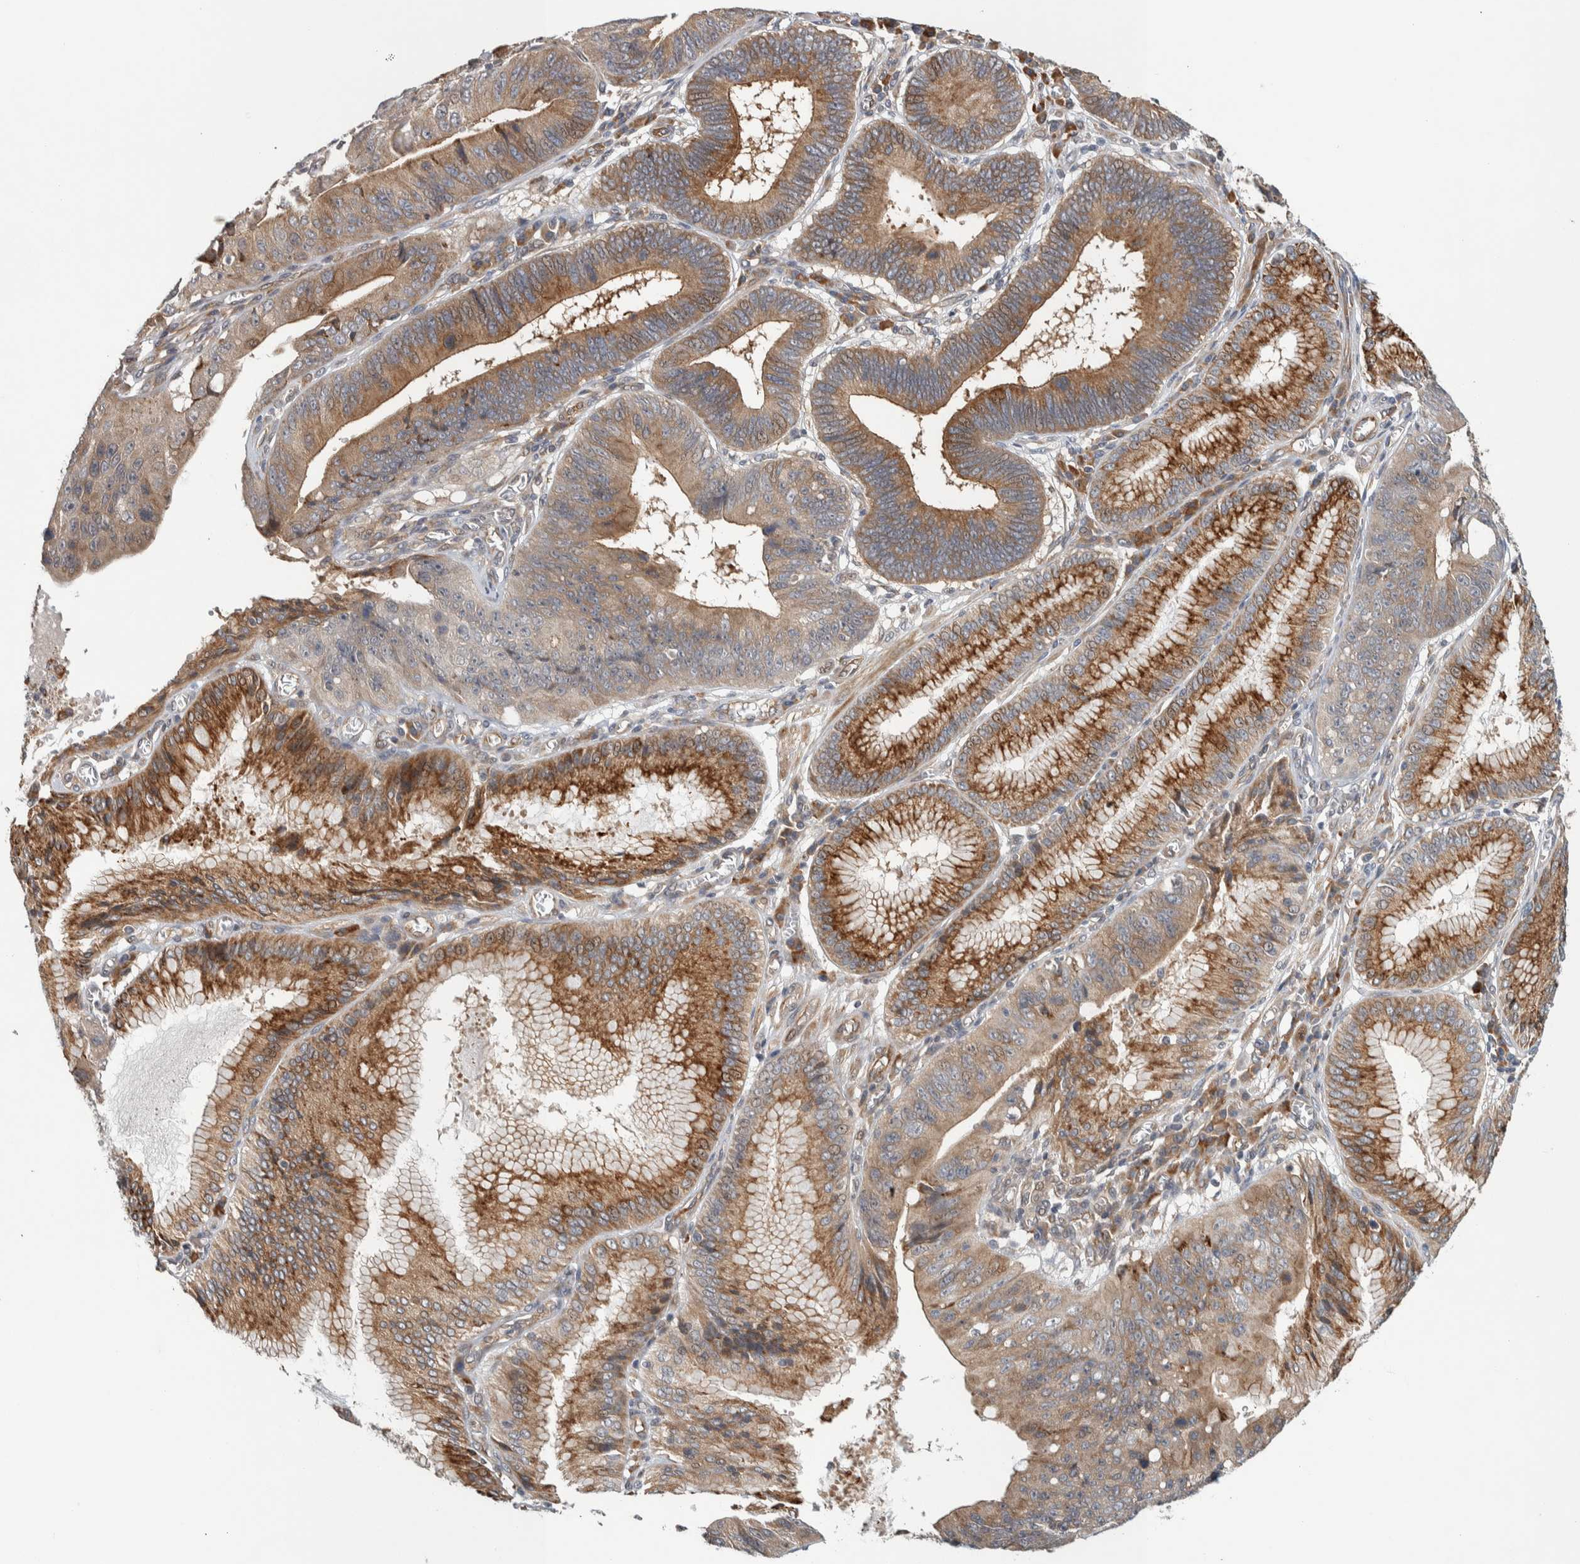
{"staining": {"intensity": "moderate", "quantity": ">75%", "location": "cytoplasmic/membranous"}, "tissue": "stomach cancer", "cell_type": "Tumor cells", "image_type": "cancer", "snomed": [{"axis": "morphology", "description": "Adenocarcinoma, NOS"}, {"axis": "topography", "description": "Stomach"}], "caption": "An IHC photomicrograph of neoplastic tissue is shown. Protein staining in brown labels moderate cytoplasmic/membranous positivity in stomach cancer (adenocarcinoma) within tumor cells. The staining was performed using DAB to visualize the protein expression in brown, while the nuclei were stained in blue with hematoxylin (Magnification: 20x).", "gene": "TBC1D31", "patient": {"sex": "male", "age": 59}}